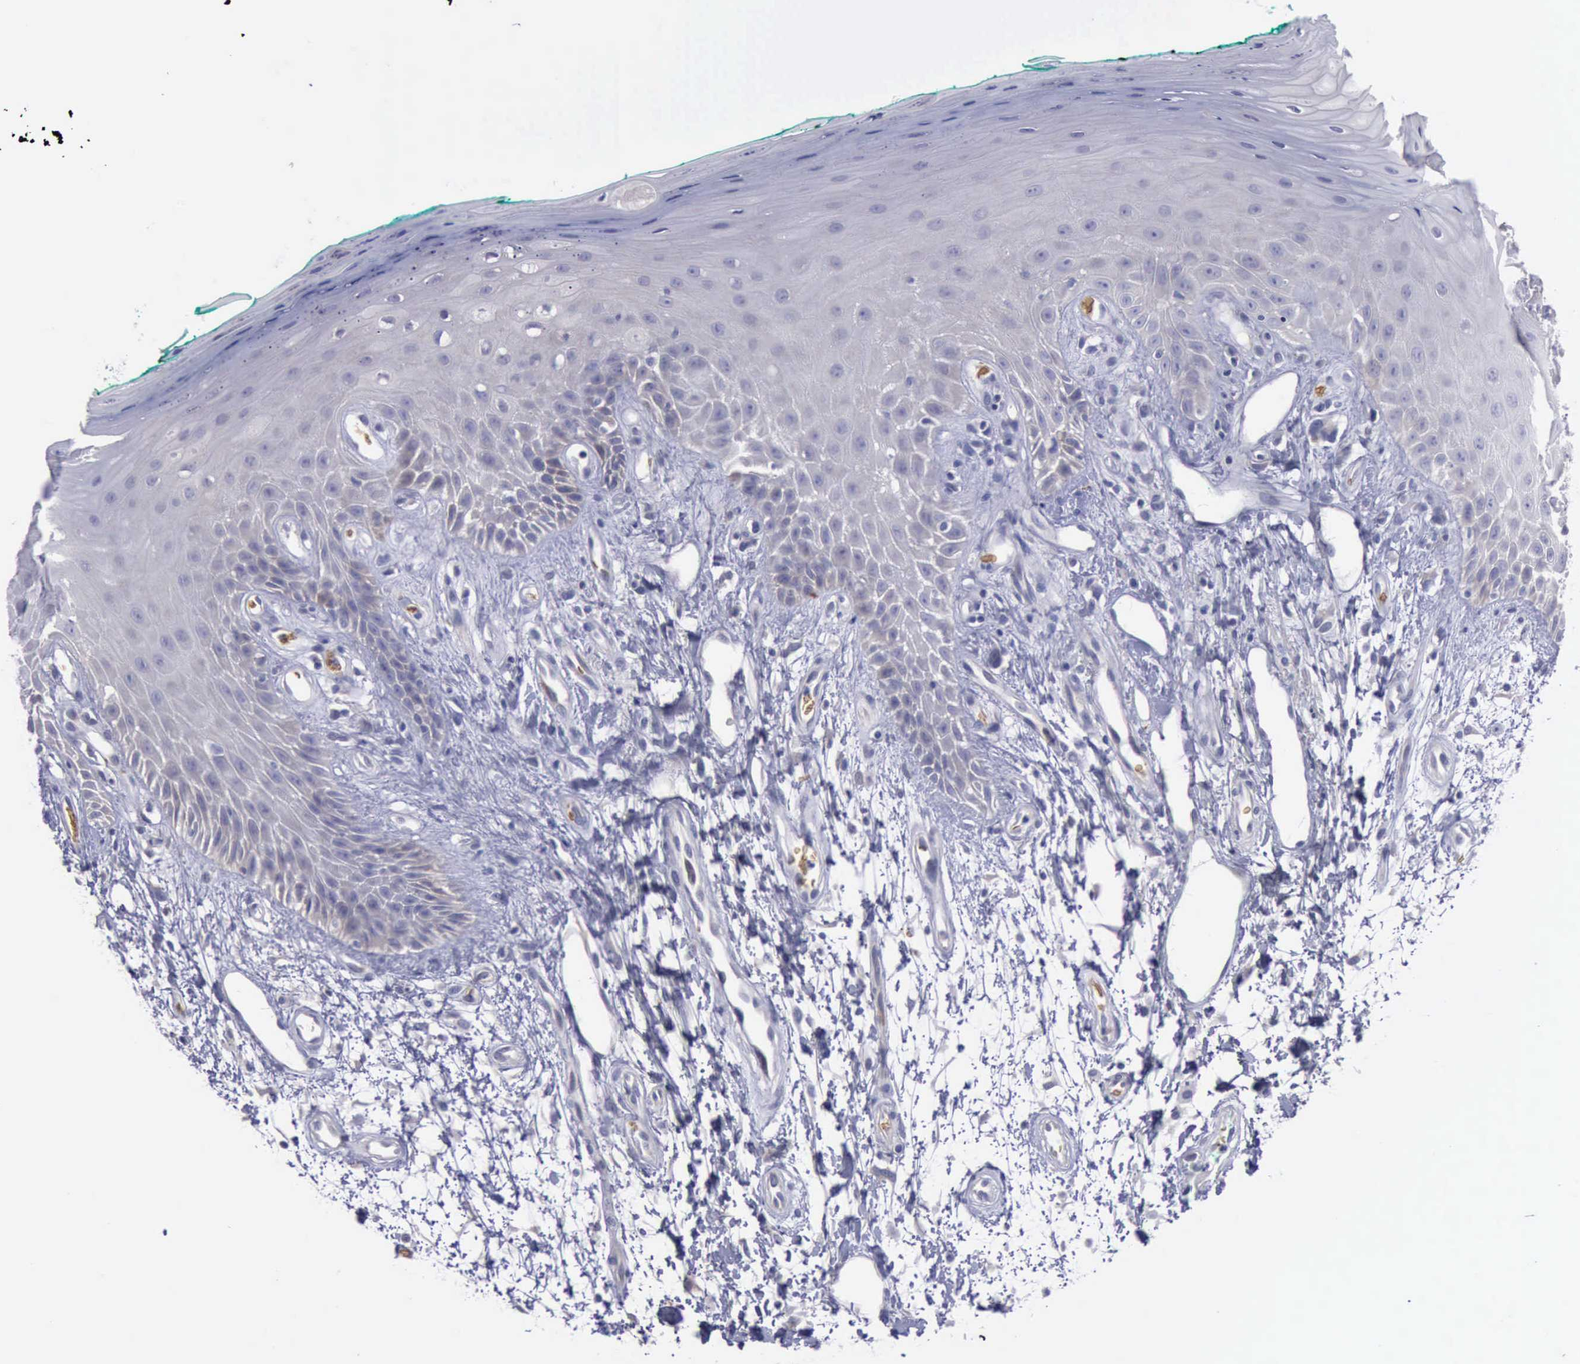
{"staining": {"intensity": "negative", "quantity": "none", "location": "none"}, "tissue": "oral mucosa", "cell_type": "Squamous epithelial cells", "image_type": "normal", "snomed": [{"axis": "morphology", "description": "Normal tissue, NOS"}, {"axis": "morphology", "description": "Squamous cell carcinoma, NOS"}, {"axis": "topography", "description": "Skeletal muscle"}, {"axis": "topography", "description": "Oral tissue"}, {"axis": "topography", "description": "Head-Neck"}], "caption": "Immunohistochemistry micrograph of benign human oral mucosa stained for a protein (brown), which reveals no staining in squamous epithelial cells.", "gene": "CEP128", "patient": {"sex": "female", "age": 84}}